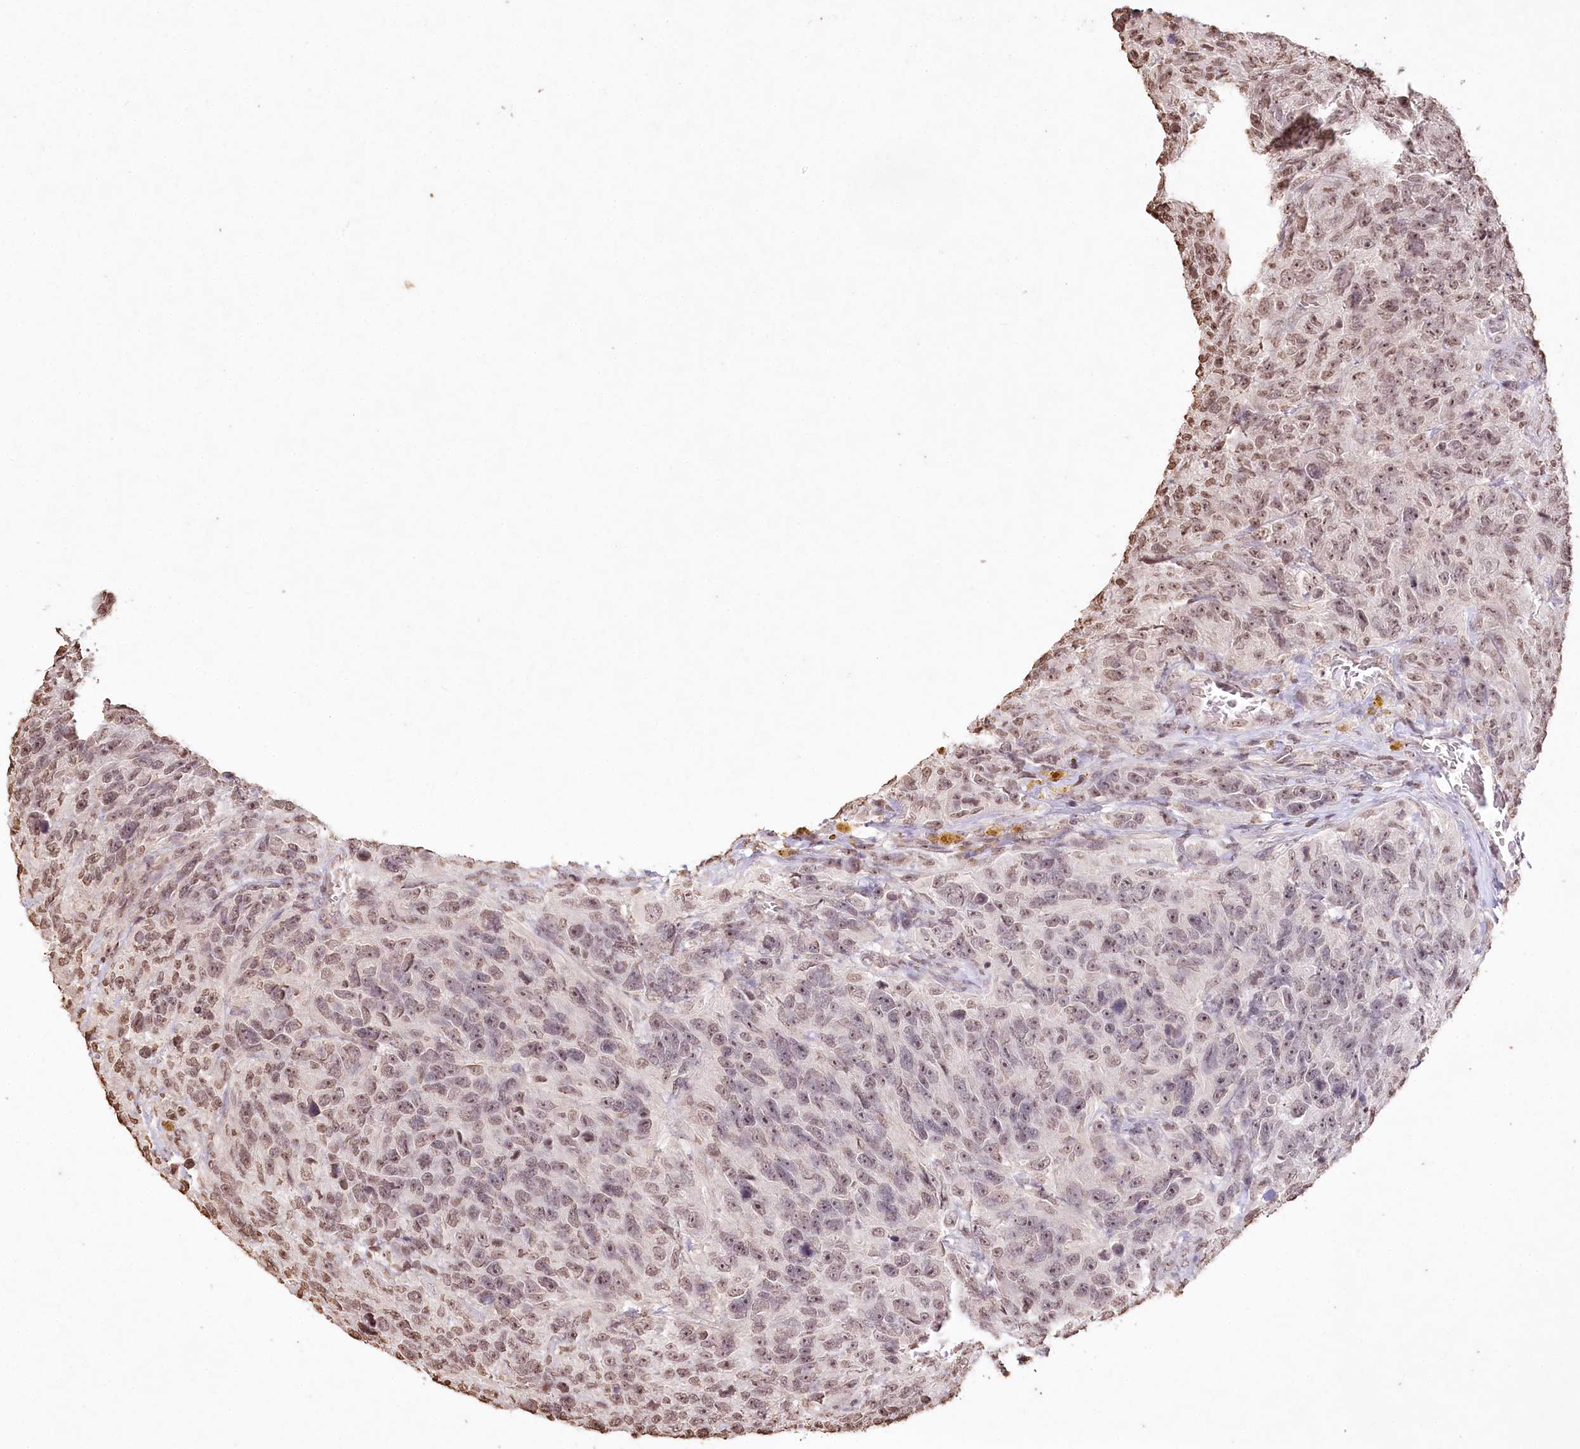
{"staining": {"intensity": "weak", "quantity": "25%-75%", "location": "nuclear"}, "tissue": "glioma", "cell_type": "Tumor cells", "image_type": "cancer", "snomed": [{"axis": "morphology", "description": "Glioma, malignant, High grade"}, {"axis": "topography", "description": "Brain"}], "caption": "About 25%-75% of tumor cells in human glioma demonstrate weak nuclear protein expression as visualized by brown immunohistochemical staining.", "gene": "DMXL1", "patient": {"sex": "male", "age": 69}}